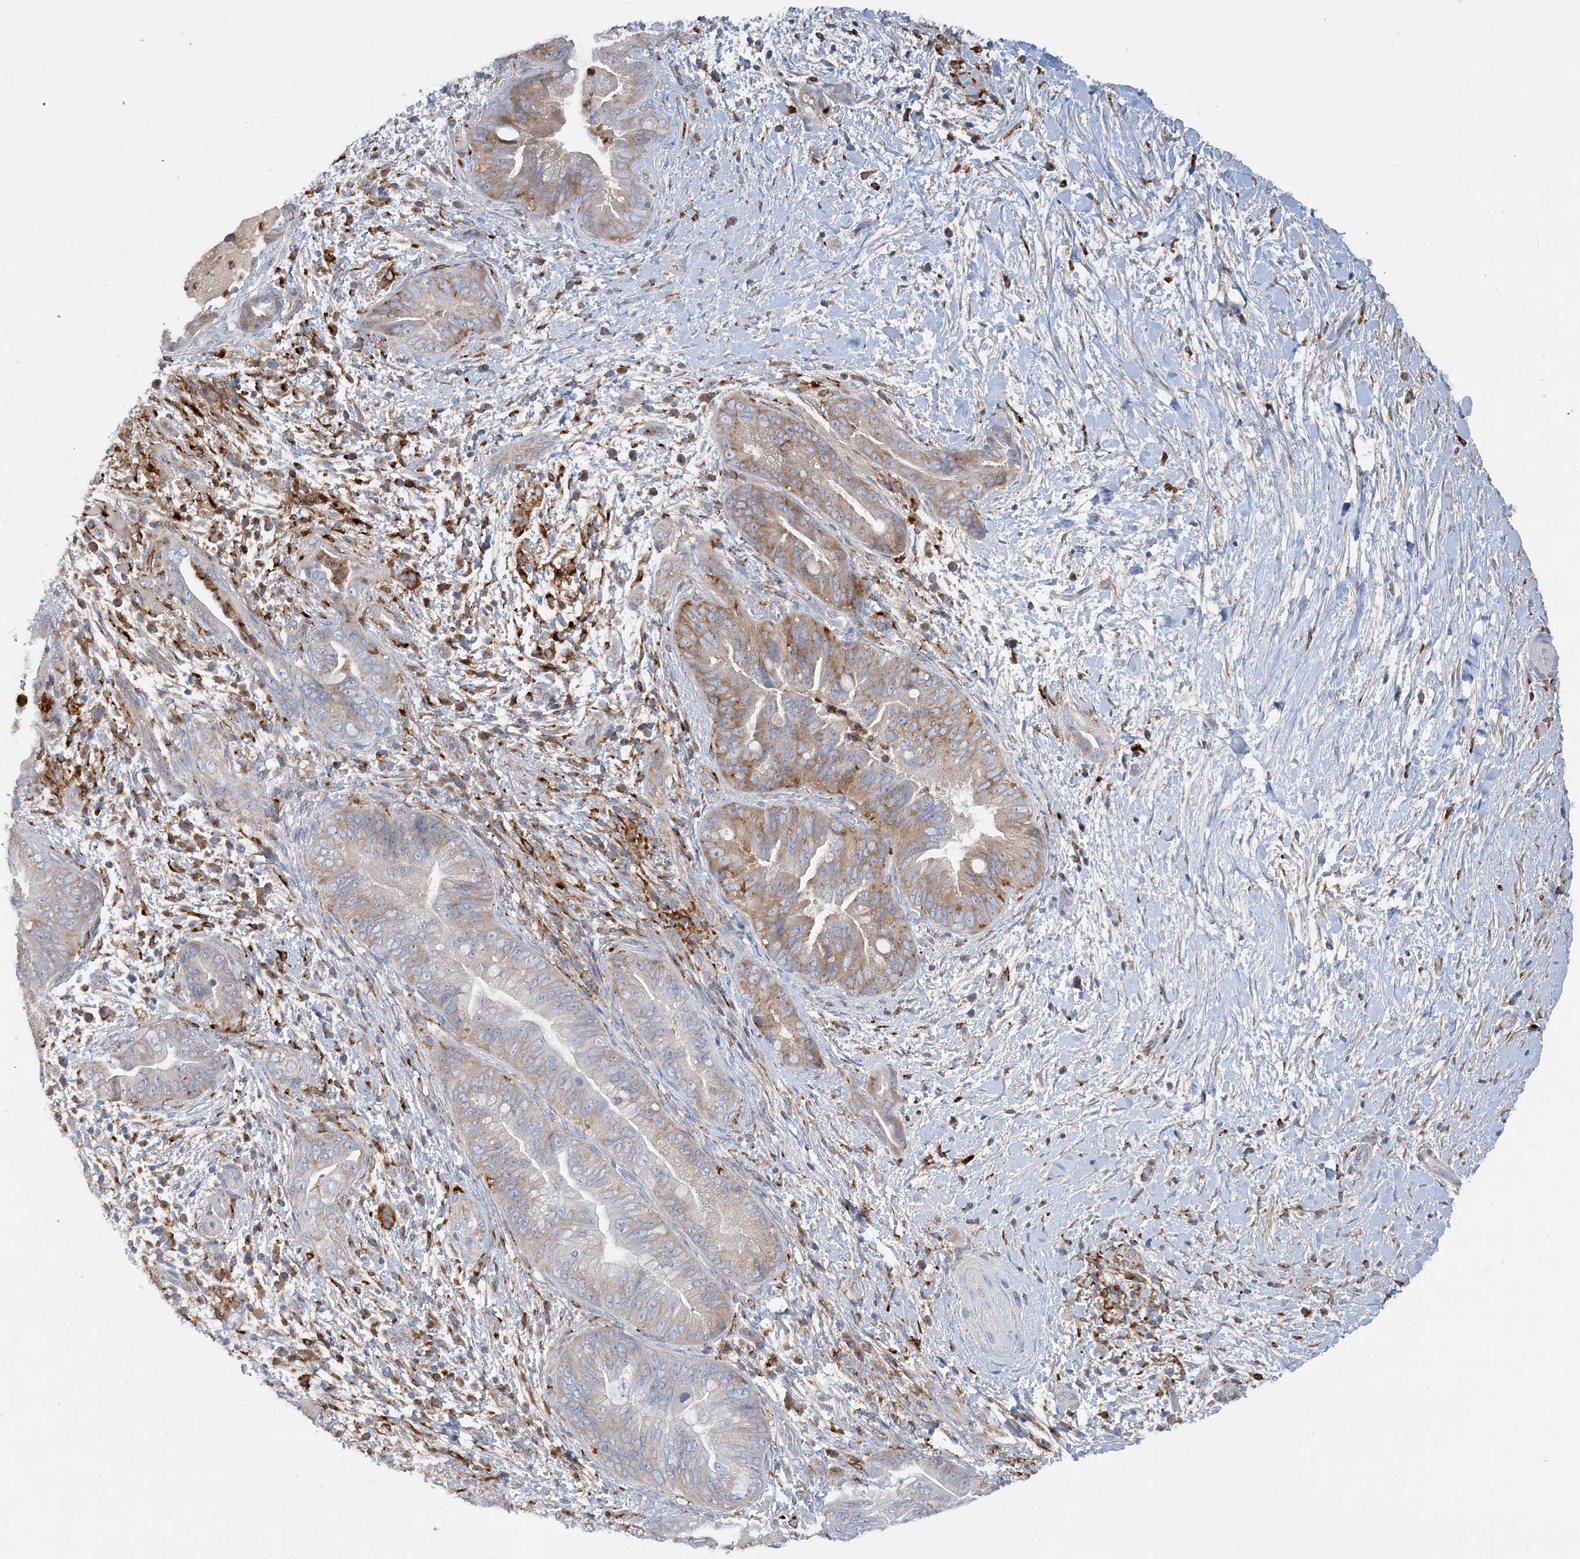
{"staining": {"intensity": "moderate", "quantity": "25%-75%", "location": "cytoplasmic/membranous"}, "tissue": "pancreatic cancer", "cell_type": "Tumor cells", "image_type": "cancer", "snomed": [{"axis": "morphology", "description": "Adenocarcinoma, NOS"}, {"axis": "topography", "description": "Pancreas"}], "caption": "Immunohistochemical staining of pancreatic cancer displays moderate cytoplasmic/membranous protein positivity in about 25%-75% of tumor cells. The staining is performed using DAB brown chromogen to label protein expression. The nuclei are counter-stained blue using hematoxylin.", "gene": "GRINA", "patient": {"sex": "male", "age": 75}}